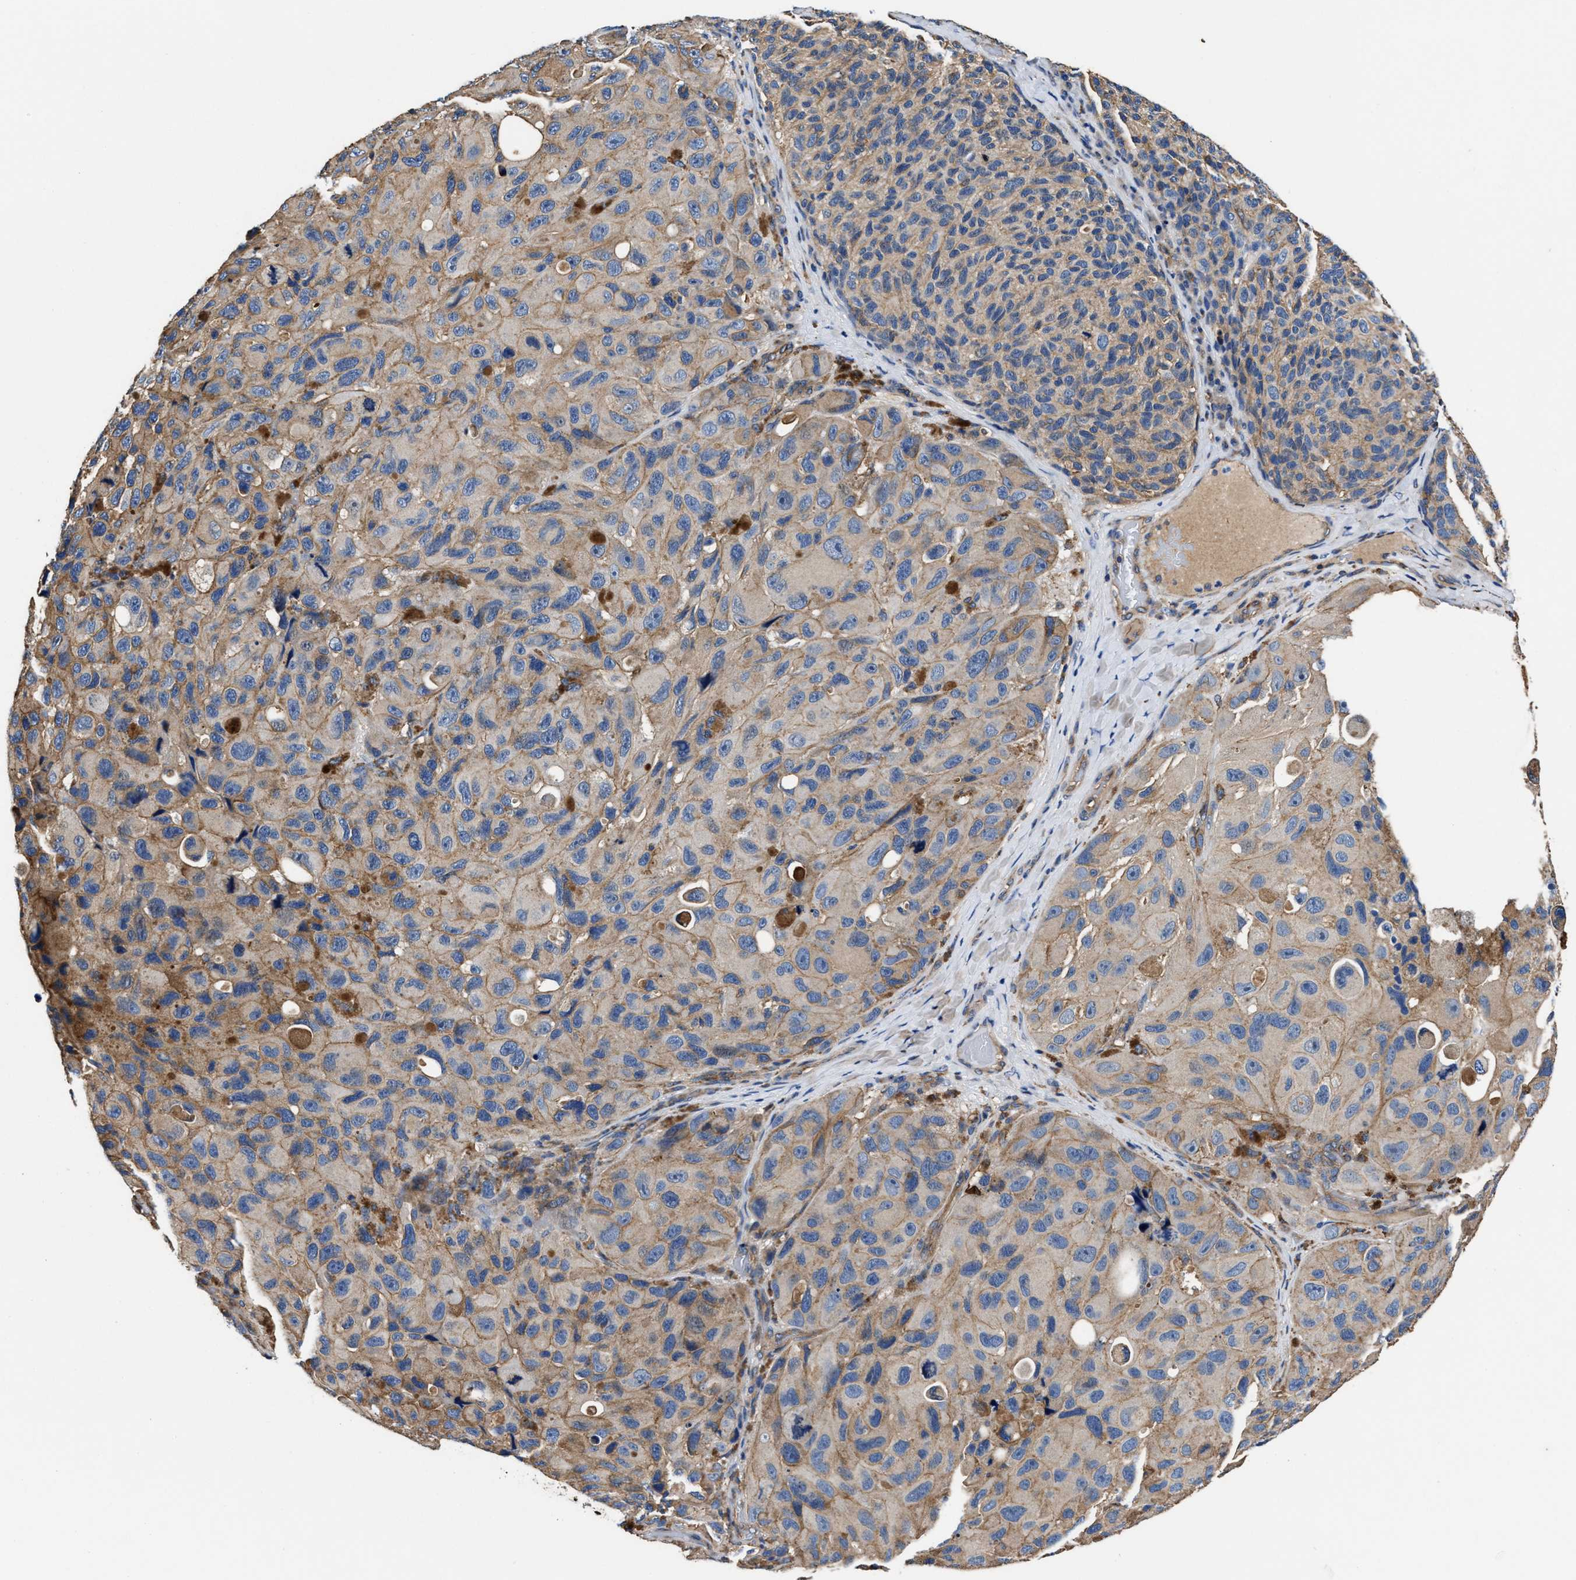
{"staining": {"intensity": "weak", "quantity": "<25%", "location": "cytoplasmic/membranous"}, "tissue": "melanoma", "cell_type": "Tumor cells", "image_type": "cancer", "snomed": [{"axis": "morphology", "description": "Malignant melanoma, NOS"}, {"axis": "topography", "description": "Skin"}], "caption": "Tumor cells show no significant protein expression in melanoma.", "gene": "PPP1R9B", "patient": {"sex": "female", "age": 73}}